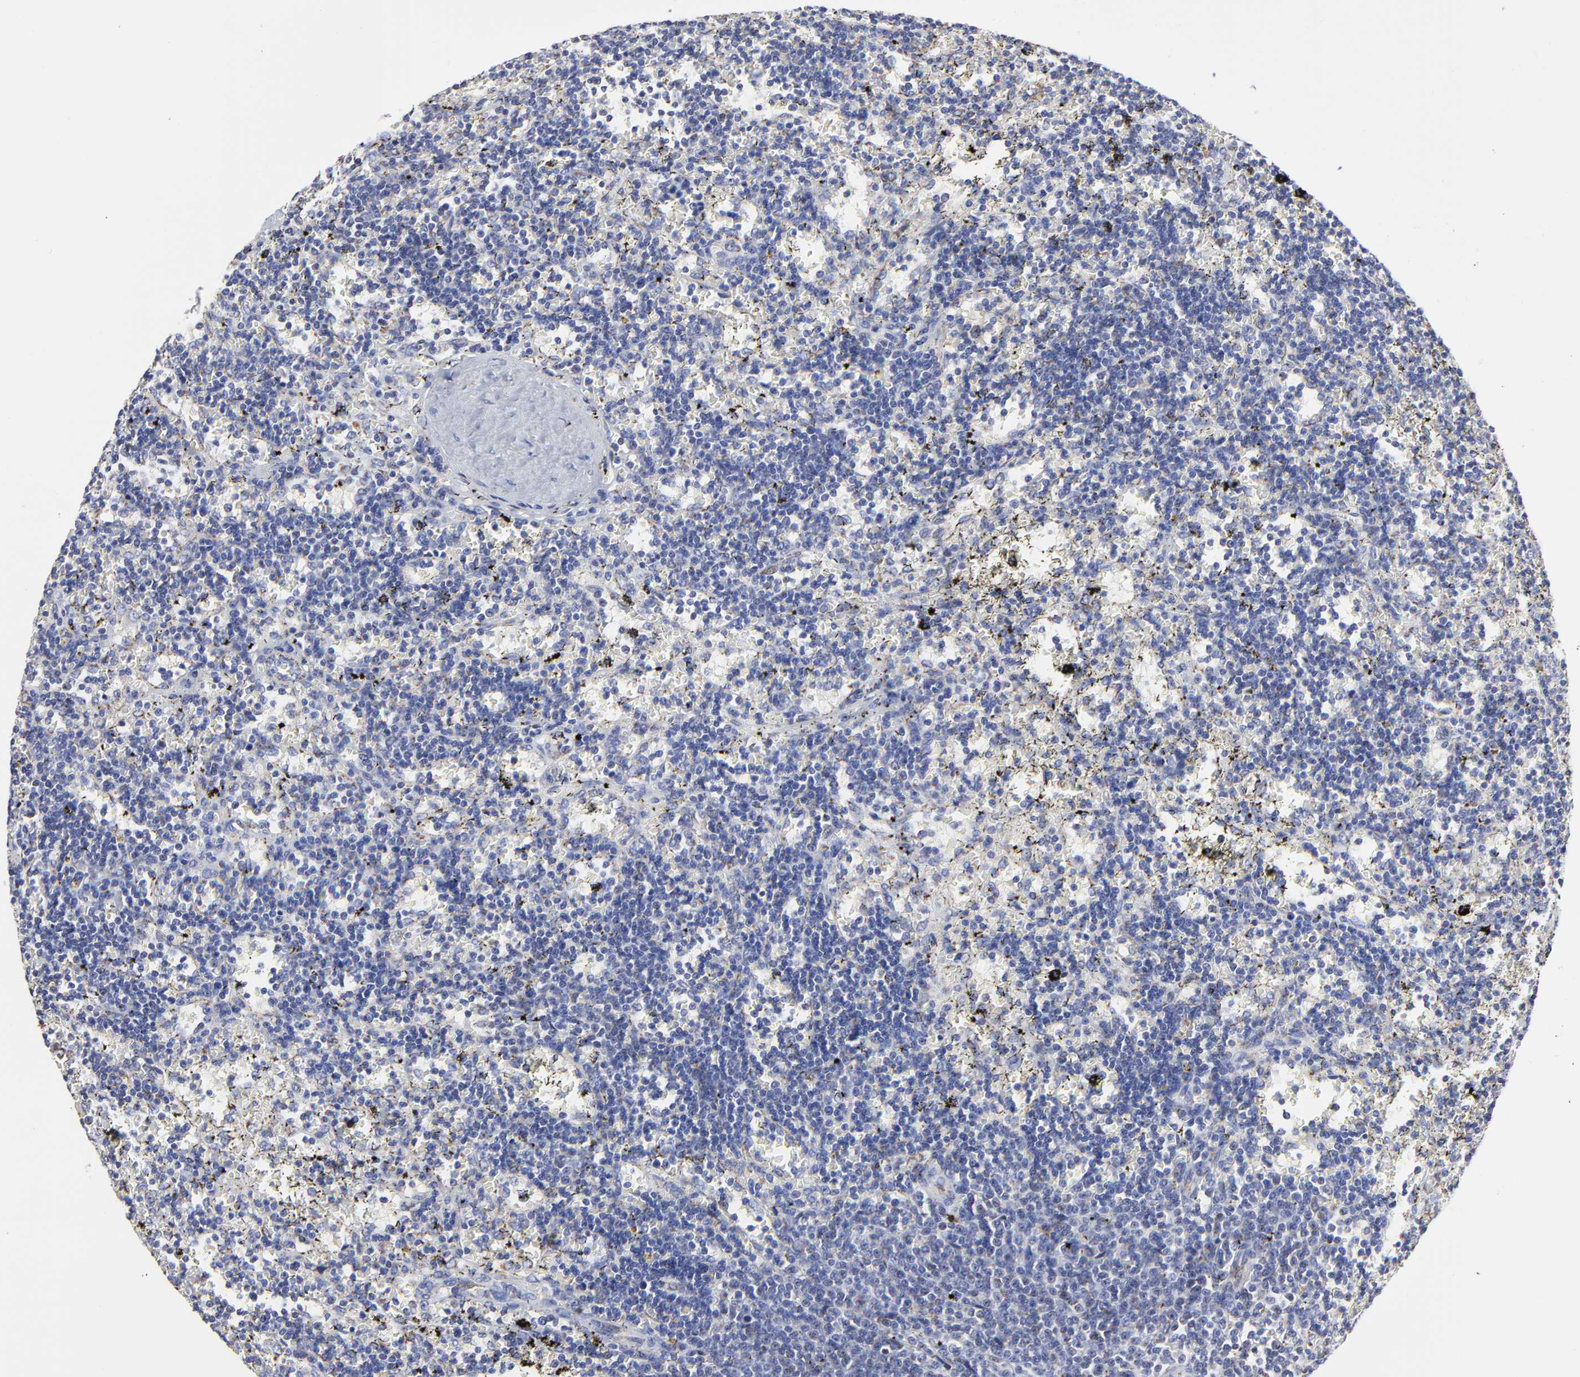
{"staining": {"intensity": "negative", "quantity": "none", "location": "none"}, "tissue": "lymphoma", "cell_type": "Tumor cells", "image_type": "cancer", "snomed": [{"axis": "morphology", "description": "Malignant lymphoma, non-Hodgkin's type, Low grade"}, {"axis": "topography", "description": "Spleen"}], "caption": "Tumor cells show no significant protein expression in malignant lymphoma, non-Hodgkin's type (low-grade).", "gene": "PINK1", "patient": {"sex": "male", "age": 60}}